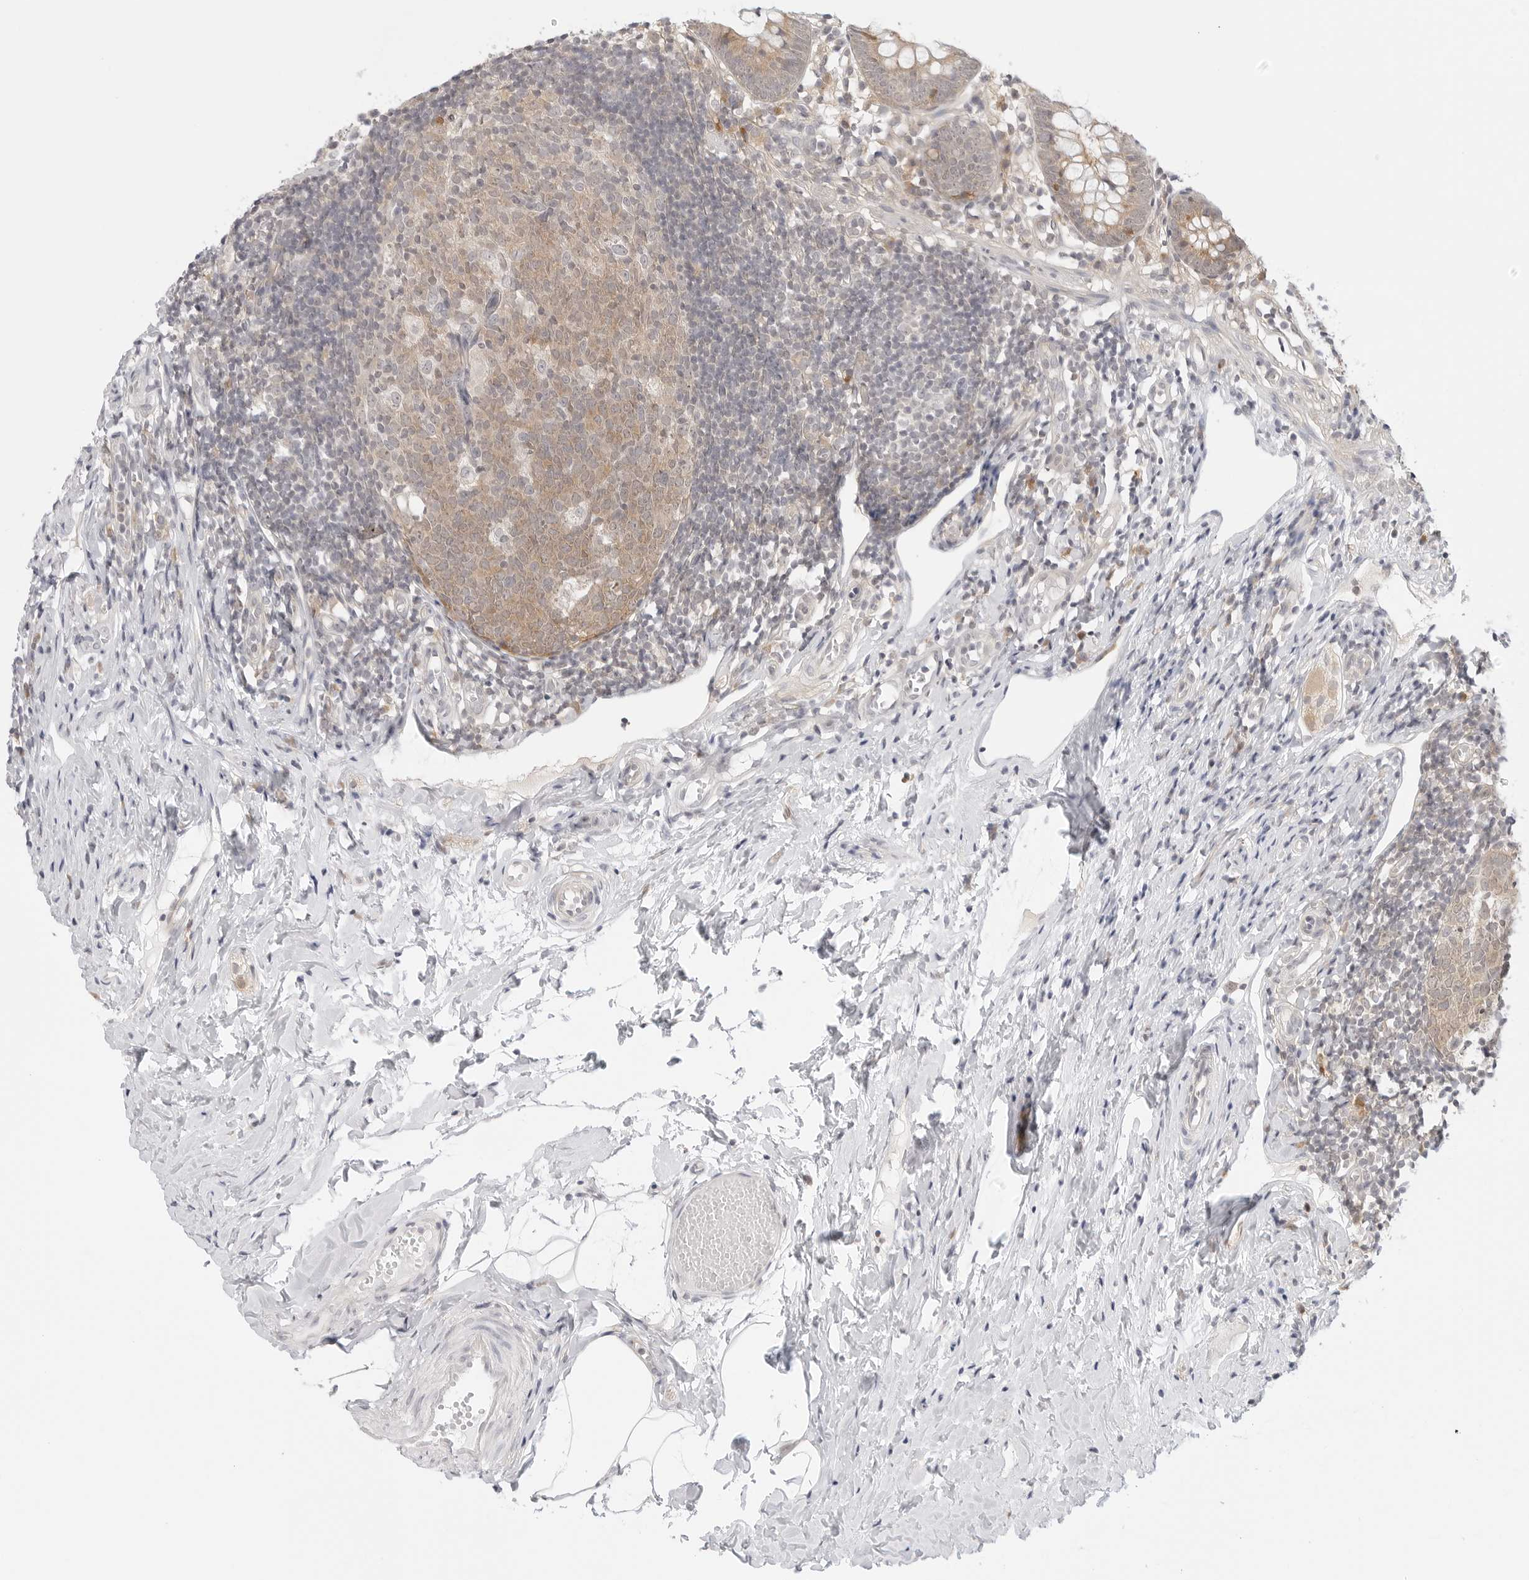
{"staining": {"intensity": "moderate", "quantity": ">75%", "location": "cytoplasmic/membranous"}, "tissue": "appendix", "cell_type": "Glandular cells", "image_type": "normal", "snomed": [{"axis": "morphology", "description": "Normal tissue, NOS"}, {"axis": "topography", "description": "Appendix"}], "caption": "High-power microscopy captured an immunohistochemistry photomicrograph of benign appendix, revealing moderate cytoplasmic/membranous staining in about >75% of glandular cells. (DAB IHC, brown staining for protein, blue staining for nuclei).", "gene": "TCP1", "patient": {"sex": "female", "age": 20}}